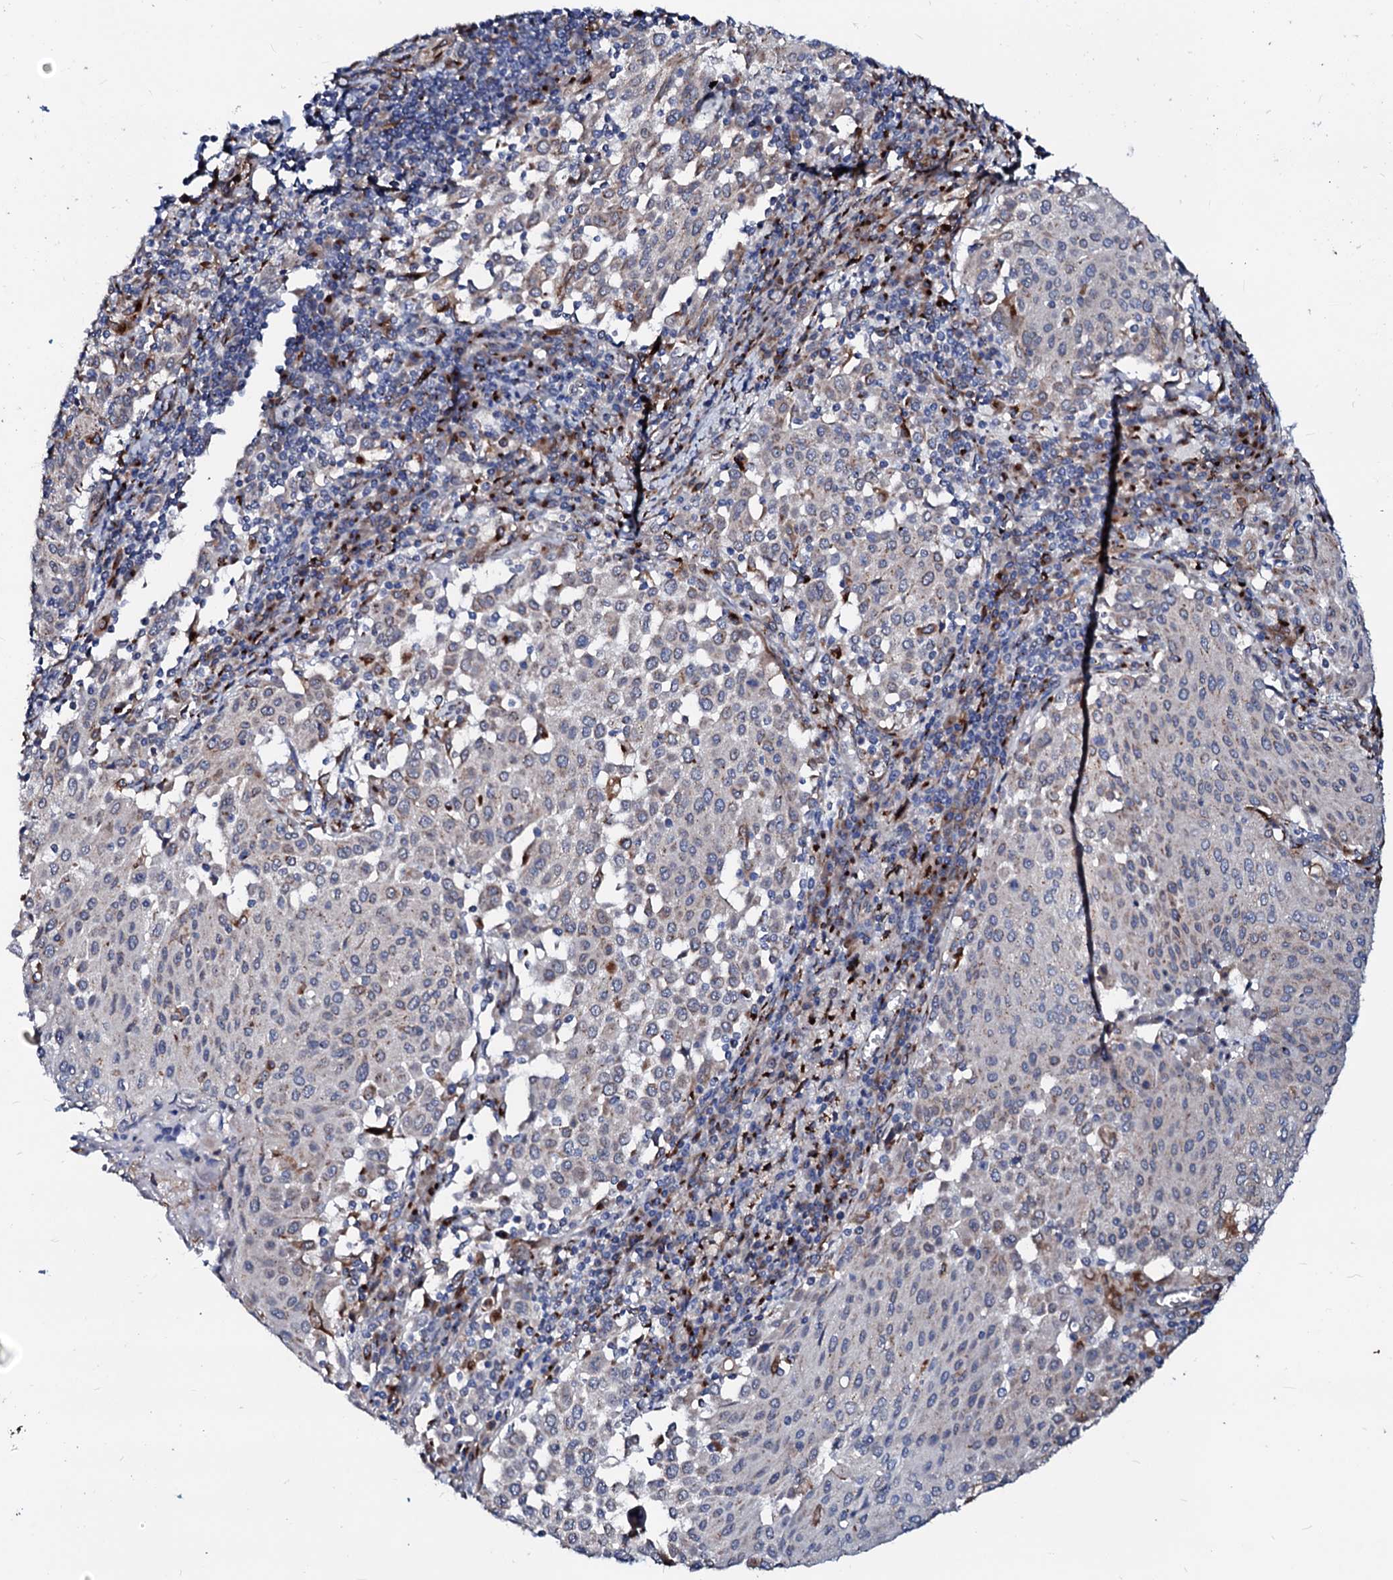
{"staining": {"intensity": "weak", "quantity": "<25%", "location": "cytoplasmic/membranous"}, "tissue": "cervical cancer", "cell_type": "Tumor cells", "image_type": "cancer", "snomed": [{"axis": "morphology", "description": "Squamous cell carcinoma, NOS"}, {"axis": "topography", "description": "Cervix"}], "caption": "Immunohistochemistry (IHC) of human squamous cell carcinoma (cervical) shows no staining in tumor cells.", "gene": "TMCO3", "patient": {"sex": "female", "age": 46}}